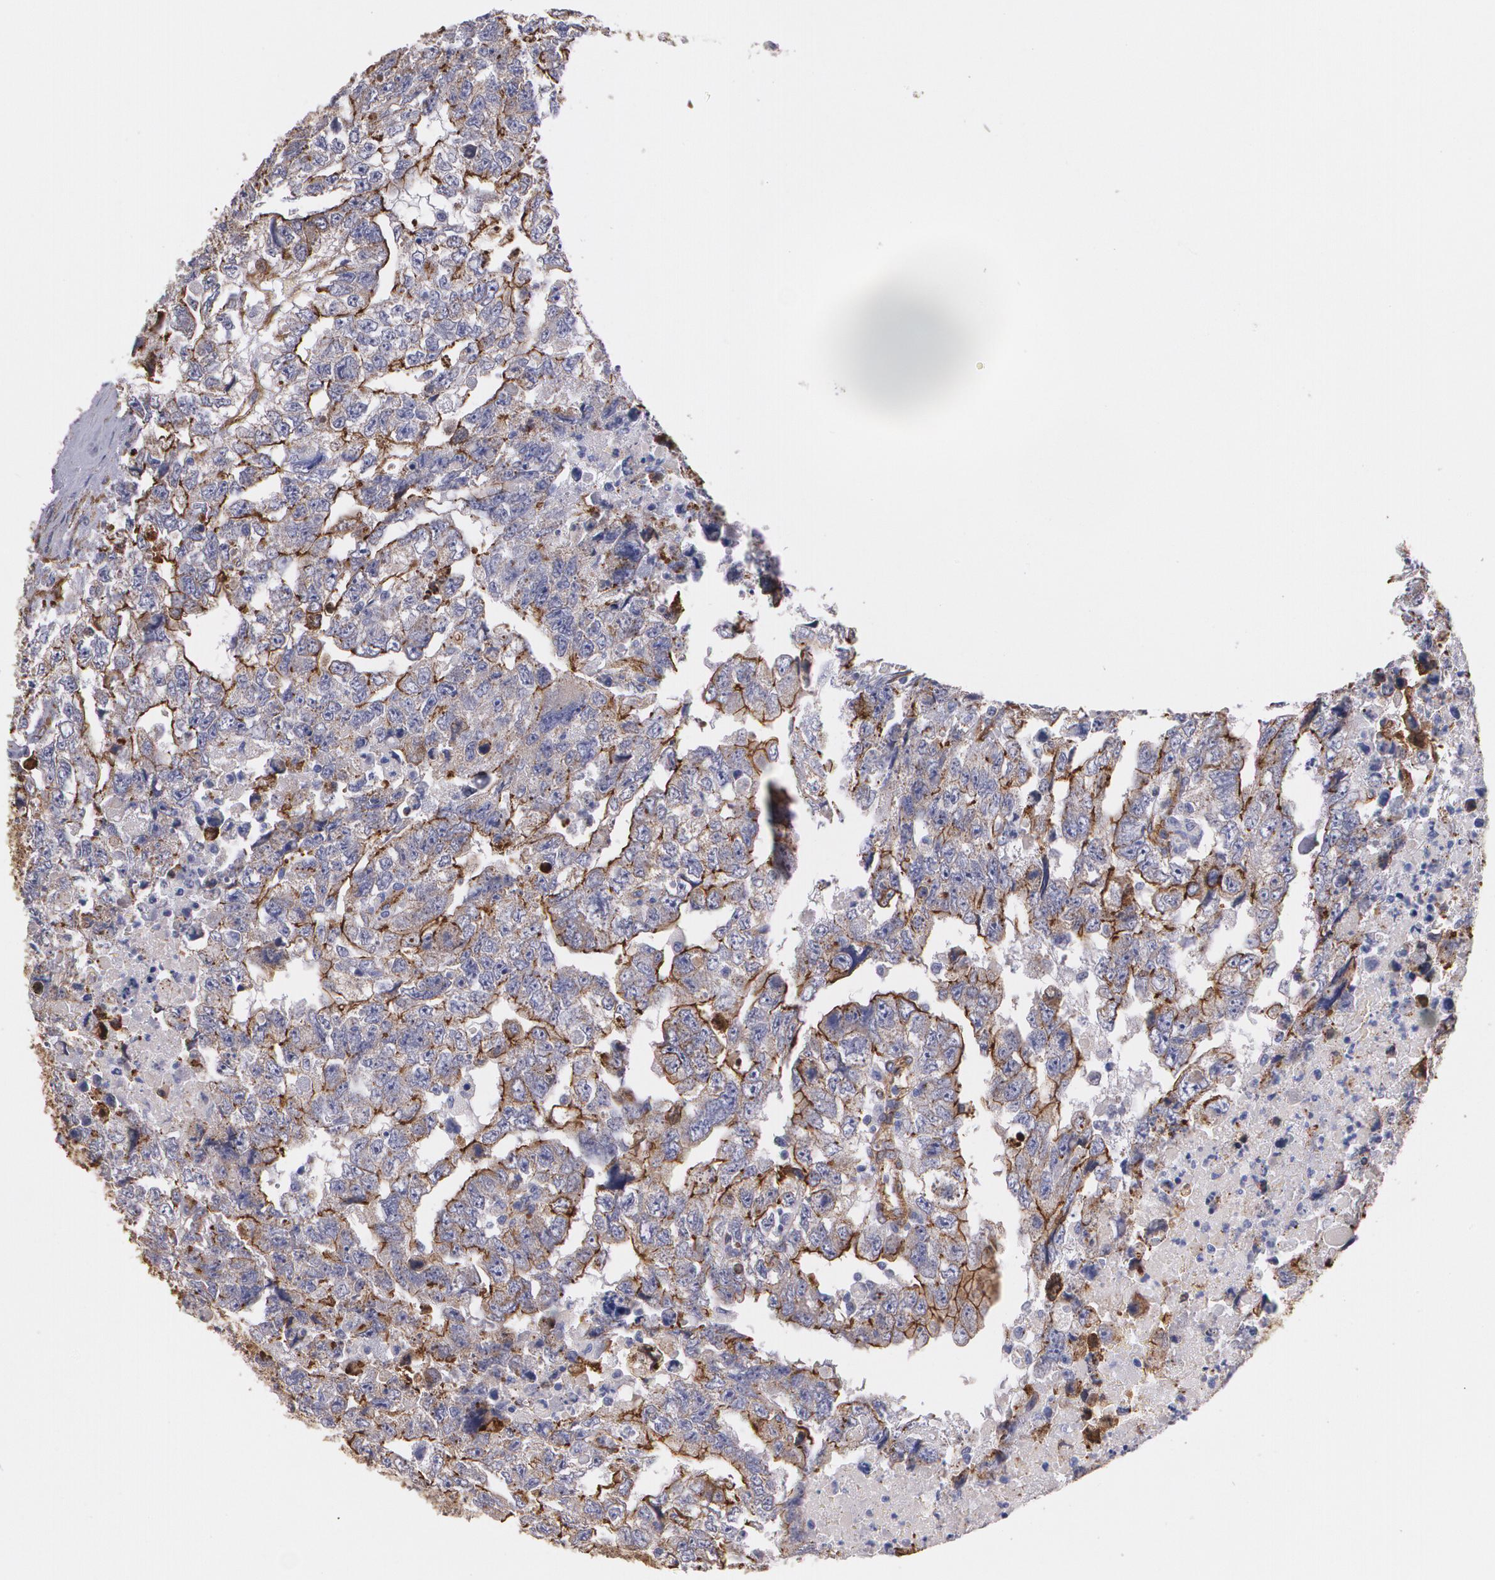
{"staining": {"intensity": "moderate", "quantity": ">75%", "location": "cytoplasmic/membranous"}, "tissue": "testis cancer", "cell_type": "Tumor cells", "image_type": "cancer", "snomed": [{"axis": "morphology", "description": "Carcinoma, Embryonal, NOS"}, {"axis": "topography", "description": "Testis"}], "caption": "Protein staining of testis cancer (embryonal carcinoma) tissue demonstrates moderate cytoplasmic/membranous expression in approximately >75% of tumor cells.", "gene": "TJP1", "patient": {"sex": "male", "age": 36}}